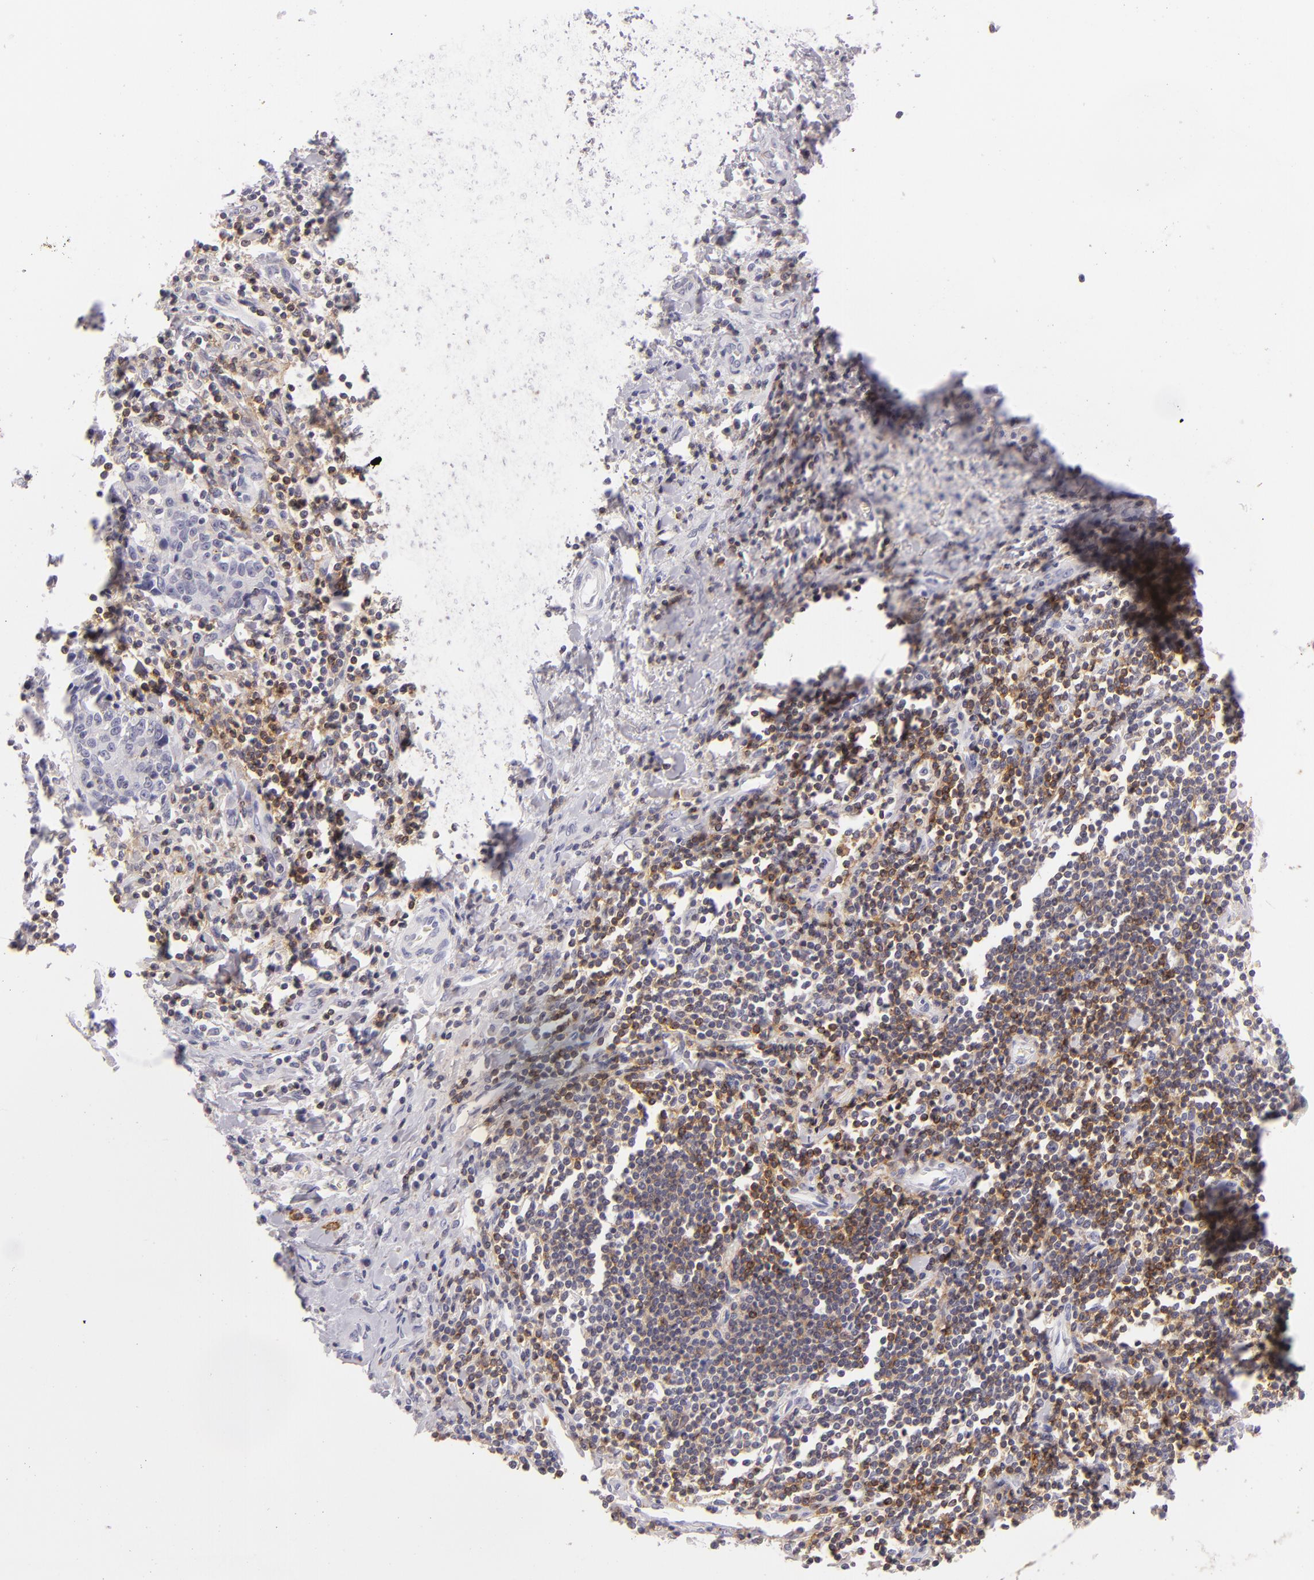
{"staining": {"intensity": "negative", "quantity": "none", "location": "none"}, "tissue": "liver cancer", "cell_type": "Tumor cells", "image_type": "cancer", "snomed": [{"axis": "morphology", "description": "Cholangiocarcinoma"}, {"axis": "topography", "description": "Liver"}], "caption": "IHC photomicrograph of liver cancer (cholangiocarcinoma) stained for a protein (brown), which exhibits no expression in tumor cells.", "gene": "CD48", "patient": {"sex": "male", "age": 57}}